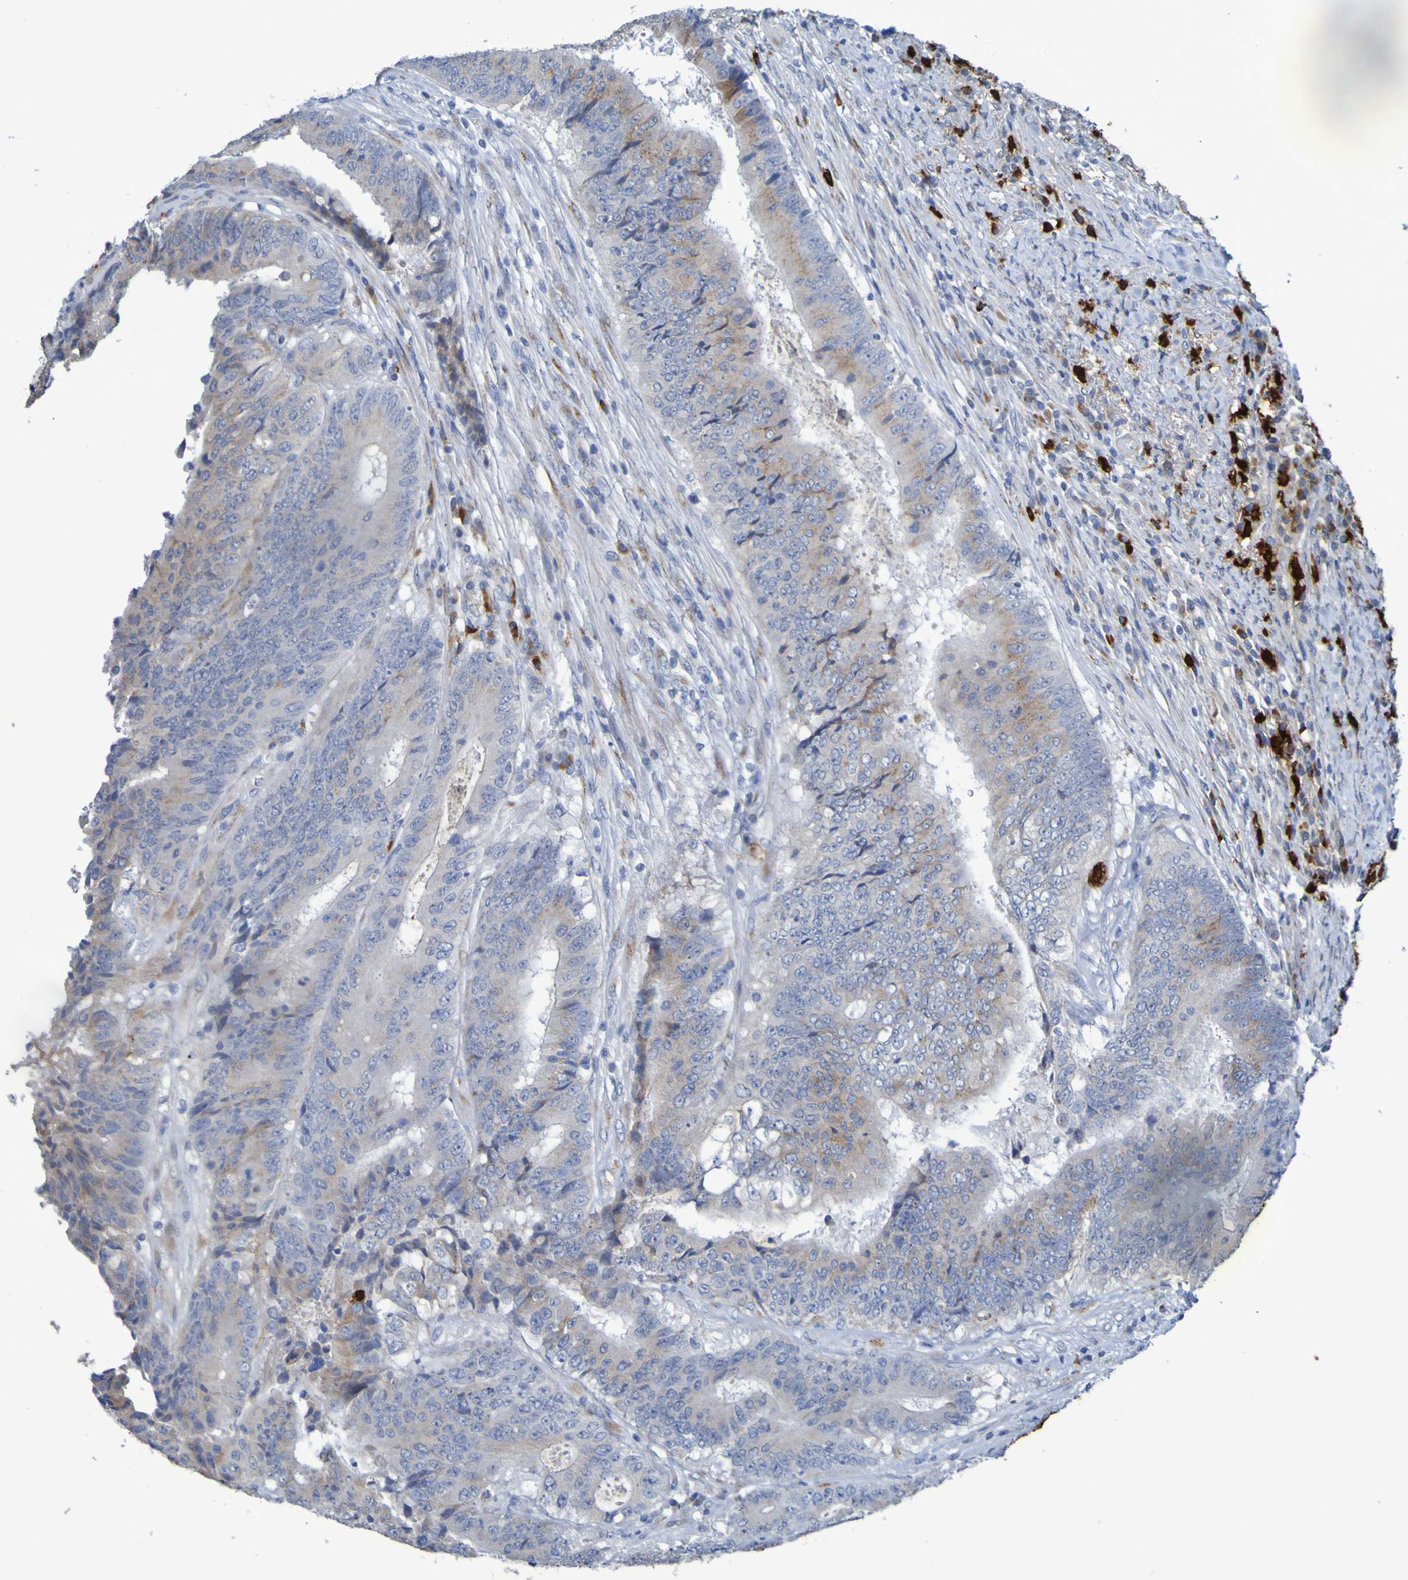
{"staining": {"intensity": "weak", "quantity": ">75%", "location": "cytoplasmic/membranous"}, "tissue": "colorectal cancer", "cell_type": "Tumor cells", "image_type": "cancer", "snomed": [{"axis": "morphology", "description": "Adenocarcinoma, NOS"}, {"axis": "topography", "description": "Rectum"}], "caption": "Adenocarcinoma (colorectal) stained for a protein (brown) demonstrates weak cytoplasmic/membranous positive positivity in about >75% of tumor cells.", "gene": "C11orf24", "patient": {"sex": "male", "age": 72}}